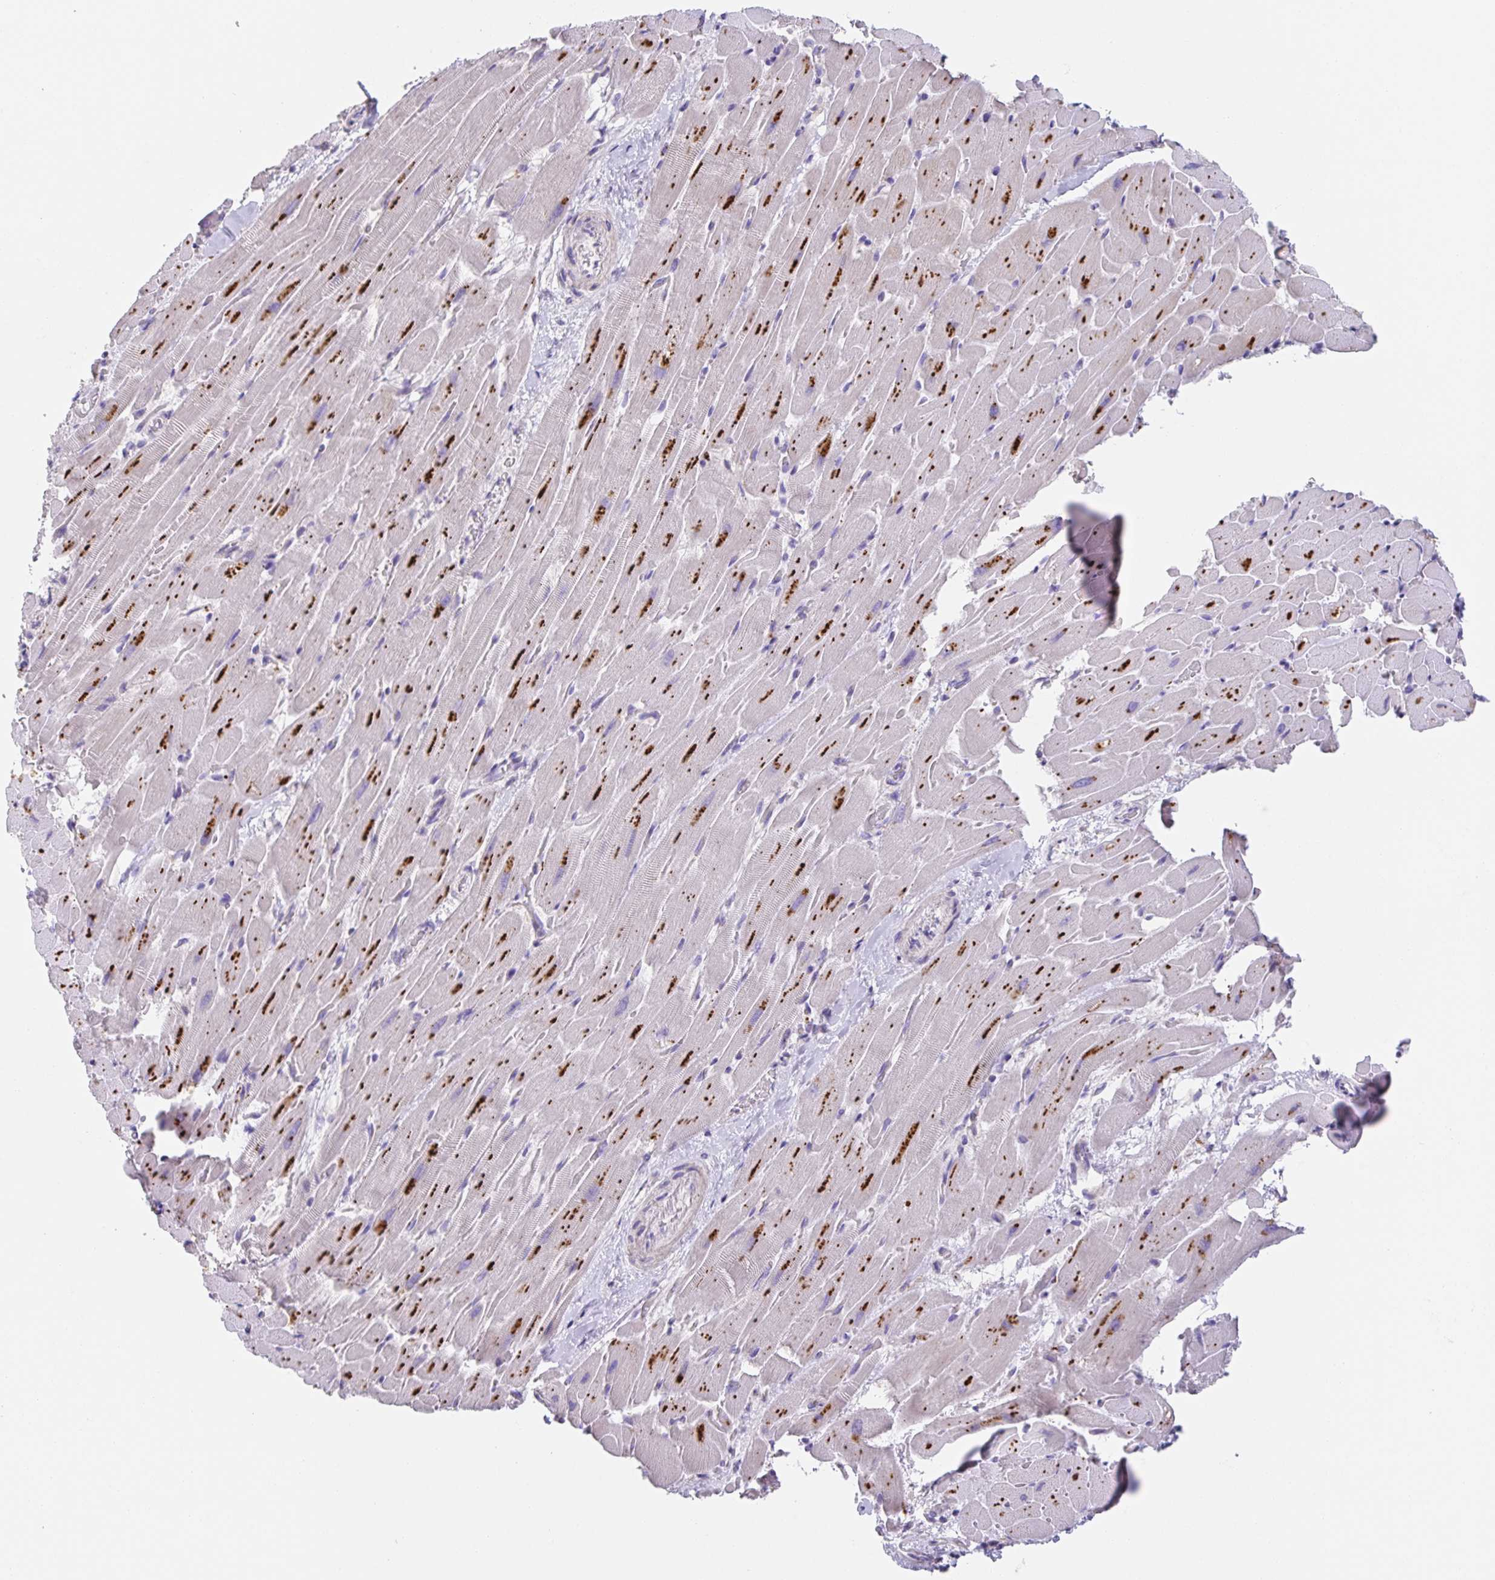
{"staining": {"intensity": "strong", "quantity": "25%-75%", "location": "cytoplasmic/membranous"}, "tissue": "heart muscle", "cell_type": "Cardiomyocytes", "image_type": "normal", "snomed": [{"axis": "morphology", "description": "Normal tissue, NOS"}, {"axis": "topography", "description": "Heart"}], "caption": "Immunohistochemistry of benign heart muscle reveals high levels of strong cytoplasmic/membranous expression in about 25%-75% of cardiomyocytes. The staining is performed using DAB brown chromogen to label protein expression. The nuclei are counter-stained blue using hematoxylin.", "gene": "PRR36", "patient": {"sex": "male", "age": 37}}